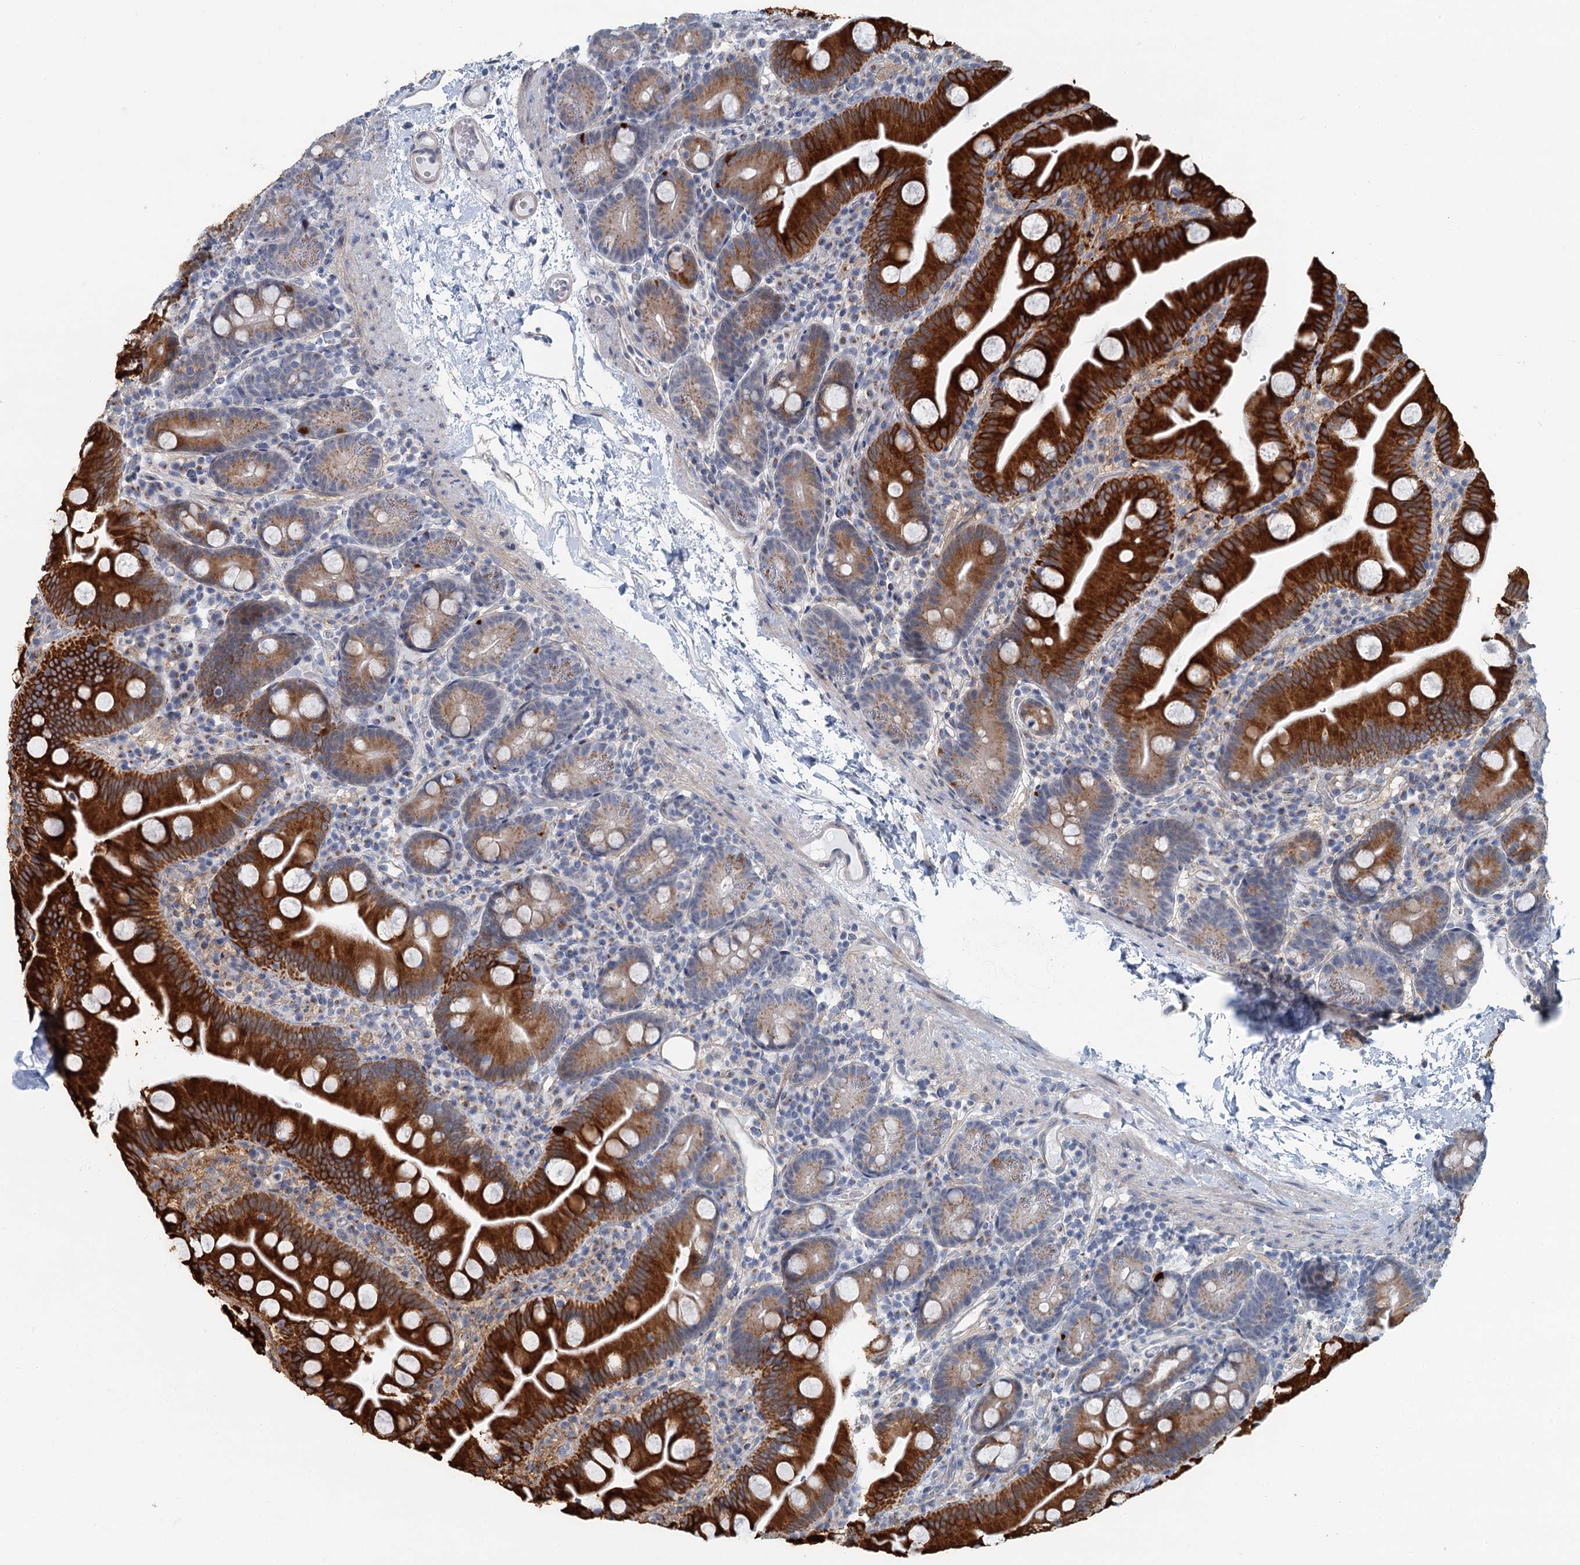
{"staining": {"intensity": "strong", "quantity": ">75%", "location": "cytoplasmic/membranous"}, "tissue": "small intestine", "cell_type": "Glandular cells", "image_type": "normal", "snomed": [{"axis": "morphology", "description": "Normal tissue, NOS"}, {"axis": "topography", "description": "Small intestine"}], "caption": "A high-resolution micrograph shows IHC staining of benign small intestine, which shows strong cytoplasmic/membranous expression in about >75% of glandular cells.", "gene": "ZNF527", "patient": {"sex": "female", "age": 68}}